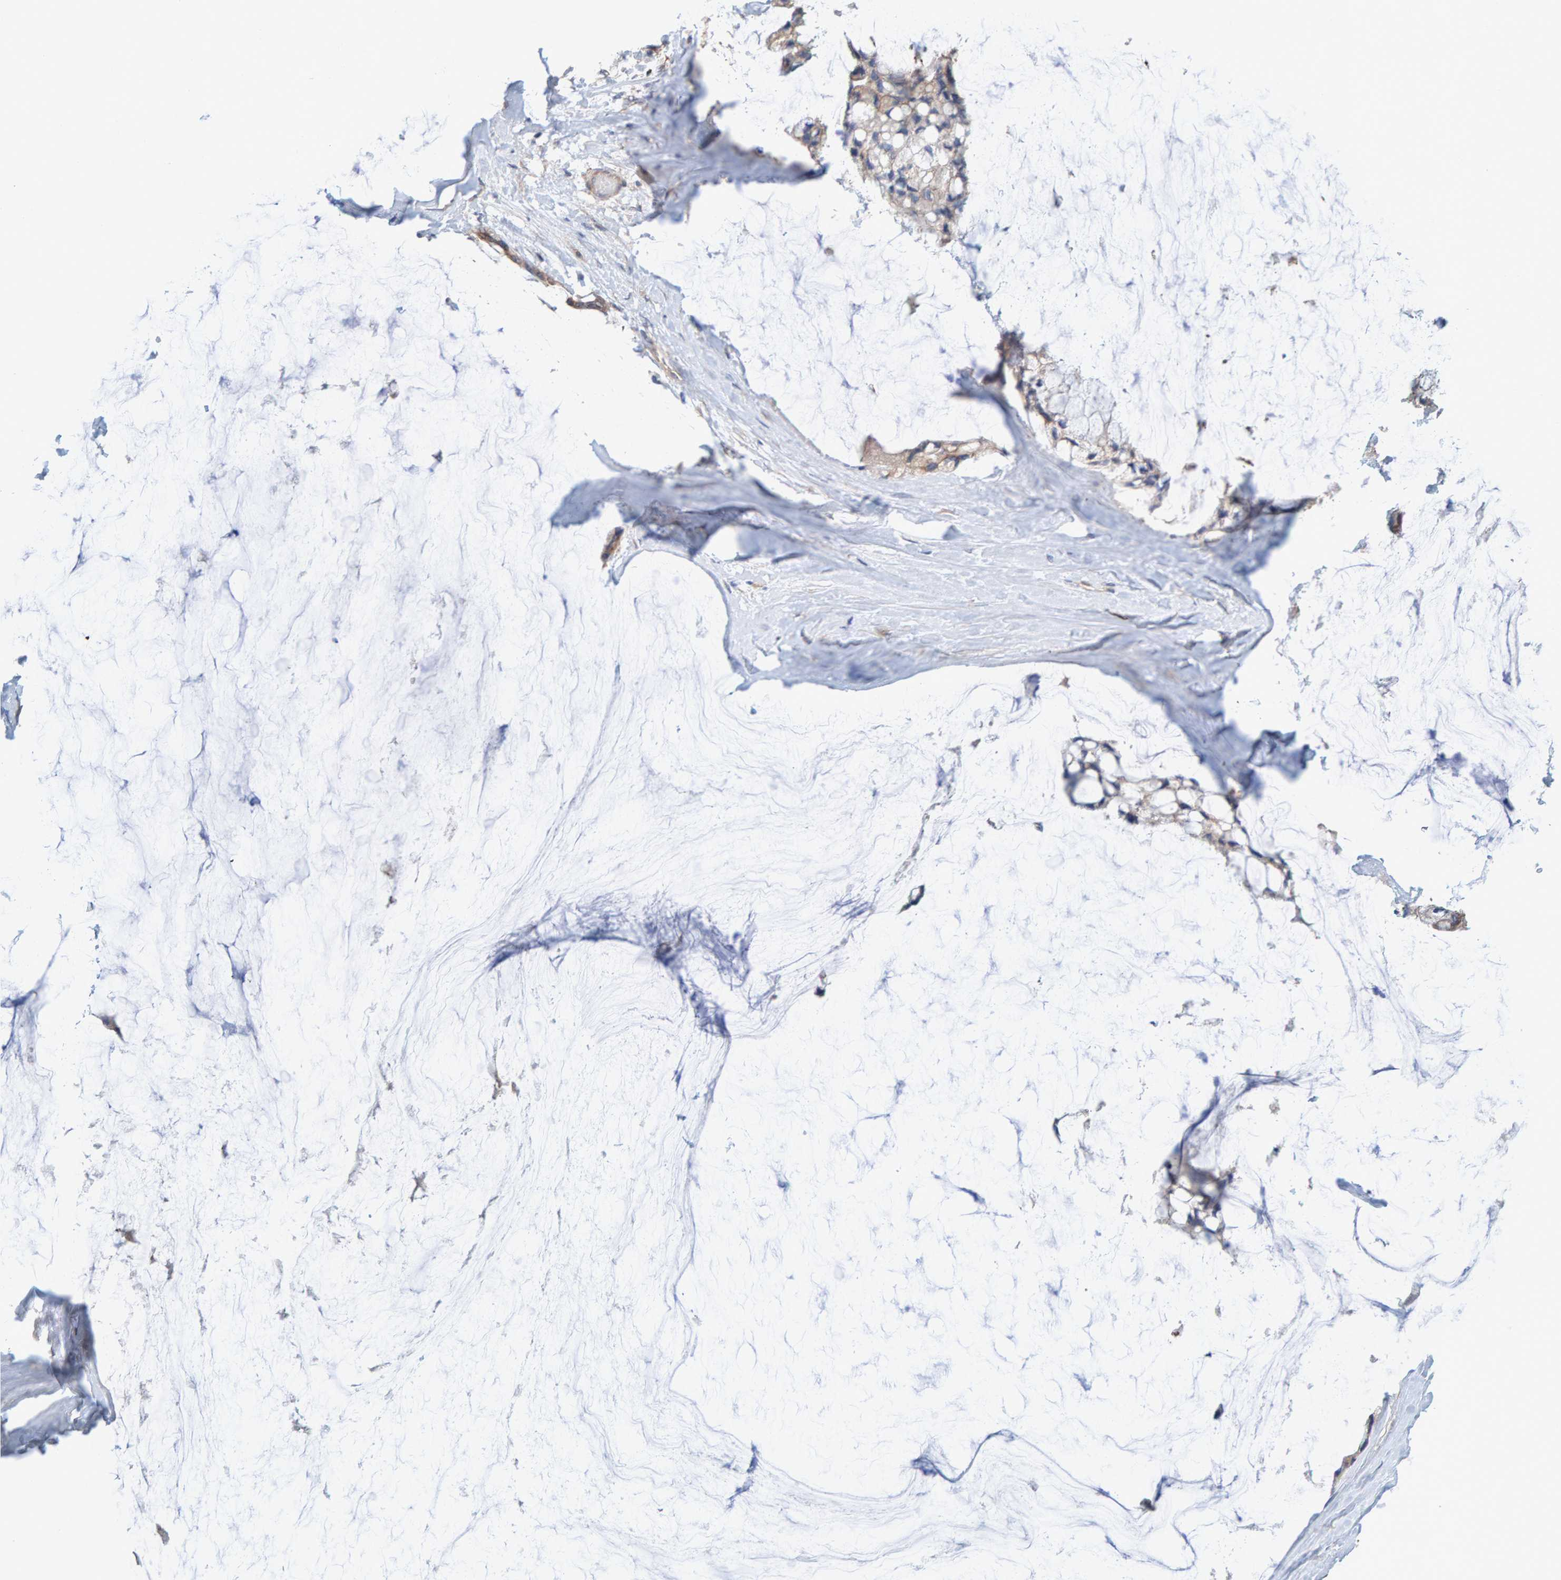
{"staining": {"intensity": "moderate", "quantity": "25%-75%", "location": "cytoplasmic/membranous"}, "tissue": "ovarian cancer", "cell_type": "Tumor cells", "image_type": "cancer", "snomed": [{"axis": "morphology", "description": "Cystadenocarcinoma, mucinous, NOS"}, {"axis": "topography", "description": "Ovary"}], "caption": "Protein staining by IHC displays moderate cytoplasmic/membranous positivity in about 25%-75% of tumor cells in ovarian cancer (mucinous cystadenocarcinoma).", "gene": "RGP1", "patient": {"sex": "female", "age": 39}}